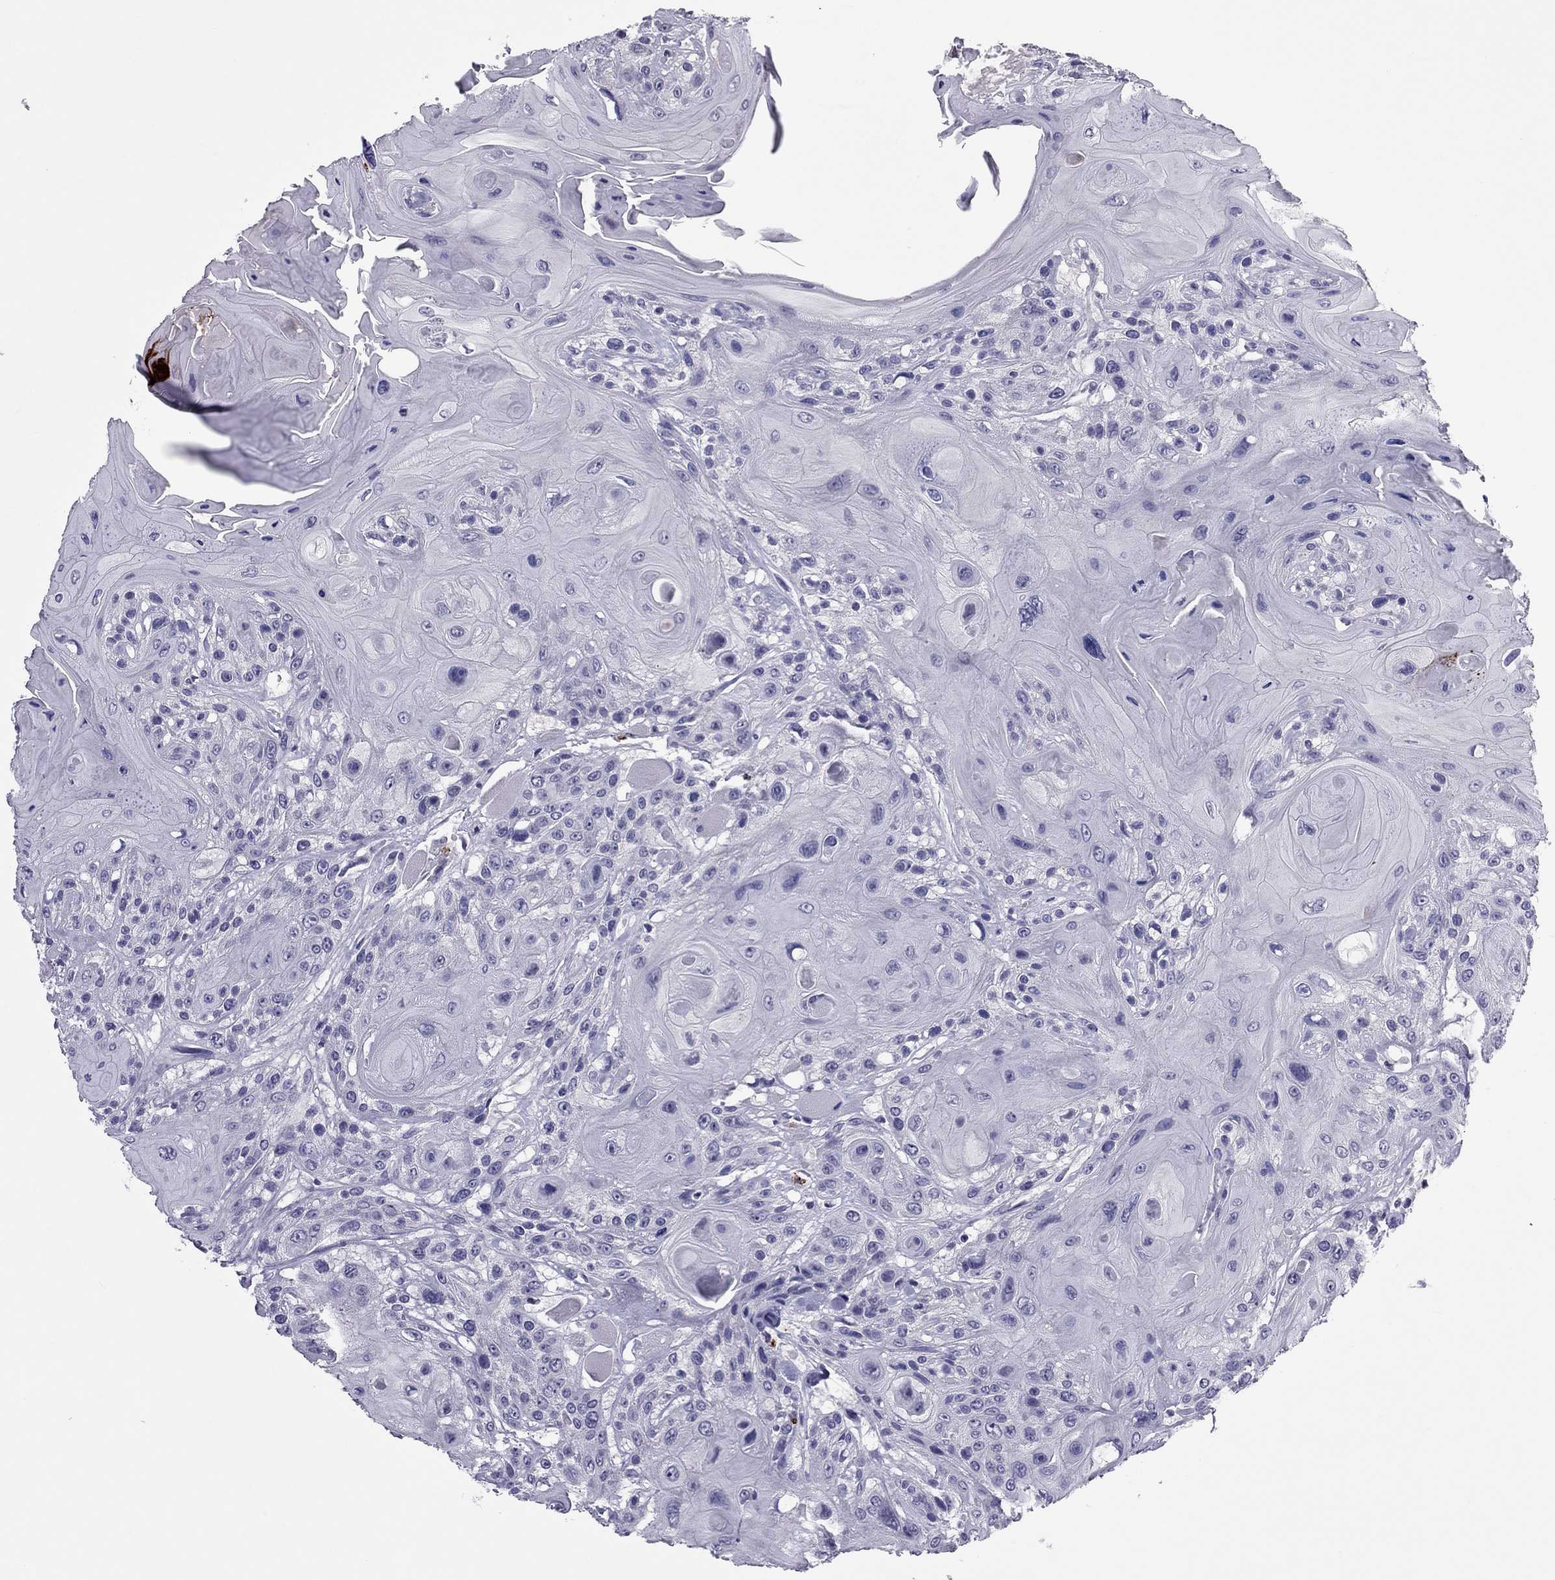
{"staining": {"intensity": "negative", "quantity": "none", "location": "none"}, "tissue": "head and neck cancer", "cell_type": "Tumor cells", "image_type": "cancer", "snomed": [{"axis": "morphology", "description": "Squamous cell carcinoma, NOS"}, {"axis": "topography", "description": "Head-Neck"}], "caption": "High magnification brightfield microscopy of head and neck squamous cell carcinoma stained with DAB (3,3'-diaminobenzidine) (brown) and counterstained with hematoxylin (blue): tumor cells show no significant staining. The staining is performed using DAB (3,3'-diaminobenzidine) brown chromogen with nuclei counter-stained in using hematoxylin.", "gene": "CCL27", "patient": {"sex": "female", "age": 59}}